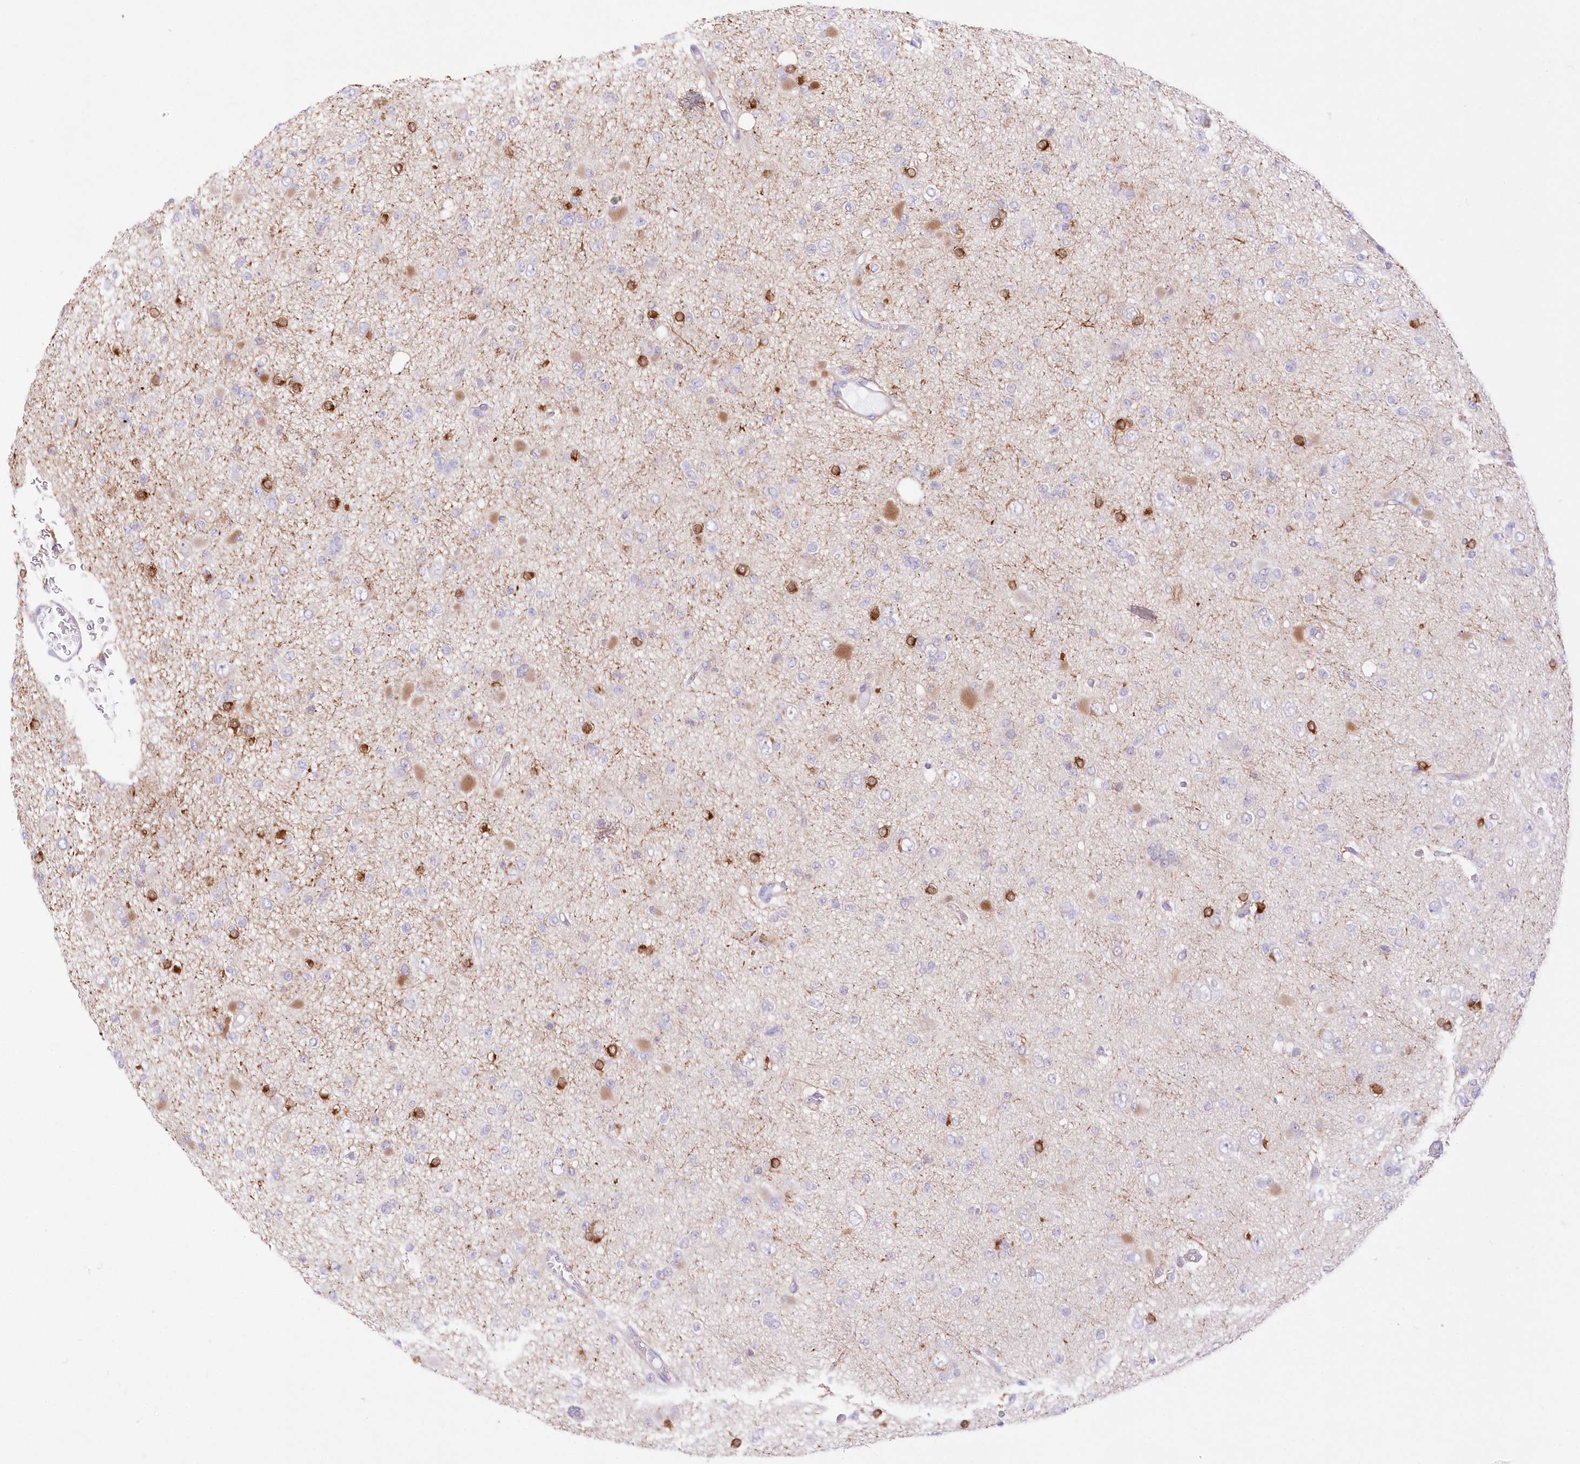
{"staining": {"intensity": "moderate", "quantity": "<25%", "location": "cytoplasmic/membranous,nuclear"}, "tissue": "glioma", "cell_type": "Tumor cells", "image_type": "cancer", "snomed": [{"axis": "morphology", "description": "Glioma, malignant, Low grade"}, {"axis": "topography", "description": "Brain"}], "caption": "An immunohistochemistry (IHC) photomicrograph of neoplastic tissue is shown. Protein staining in brown labels moderate cytoplasmic/membranous and nuclear positivity in glioma within tumor cells.", "gene": "DNAJC19", "patient": {"sex": "female", "age": 22}}